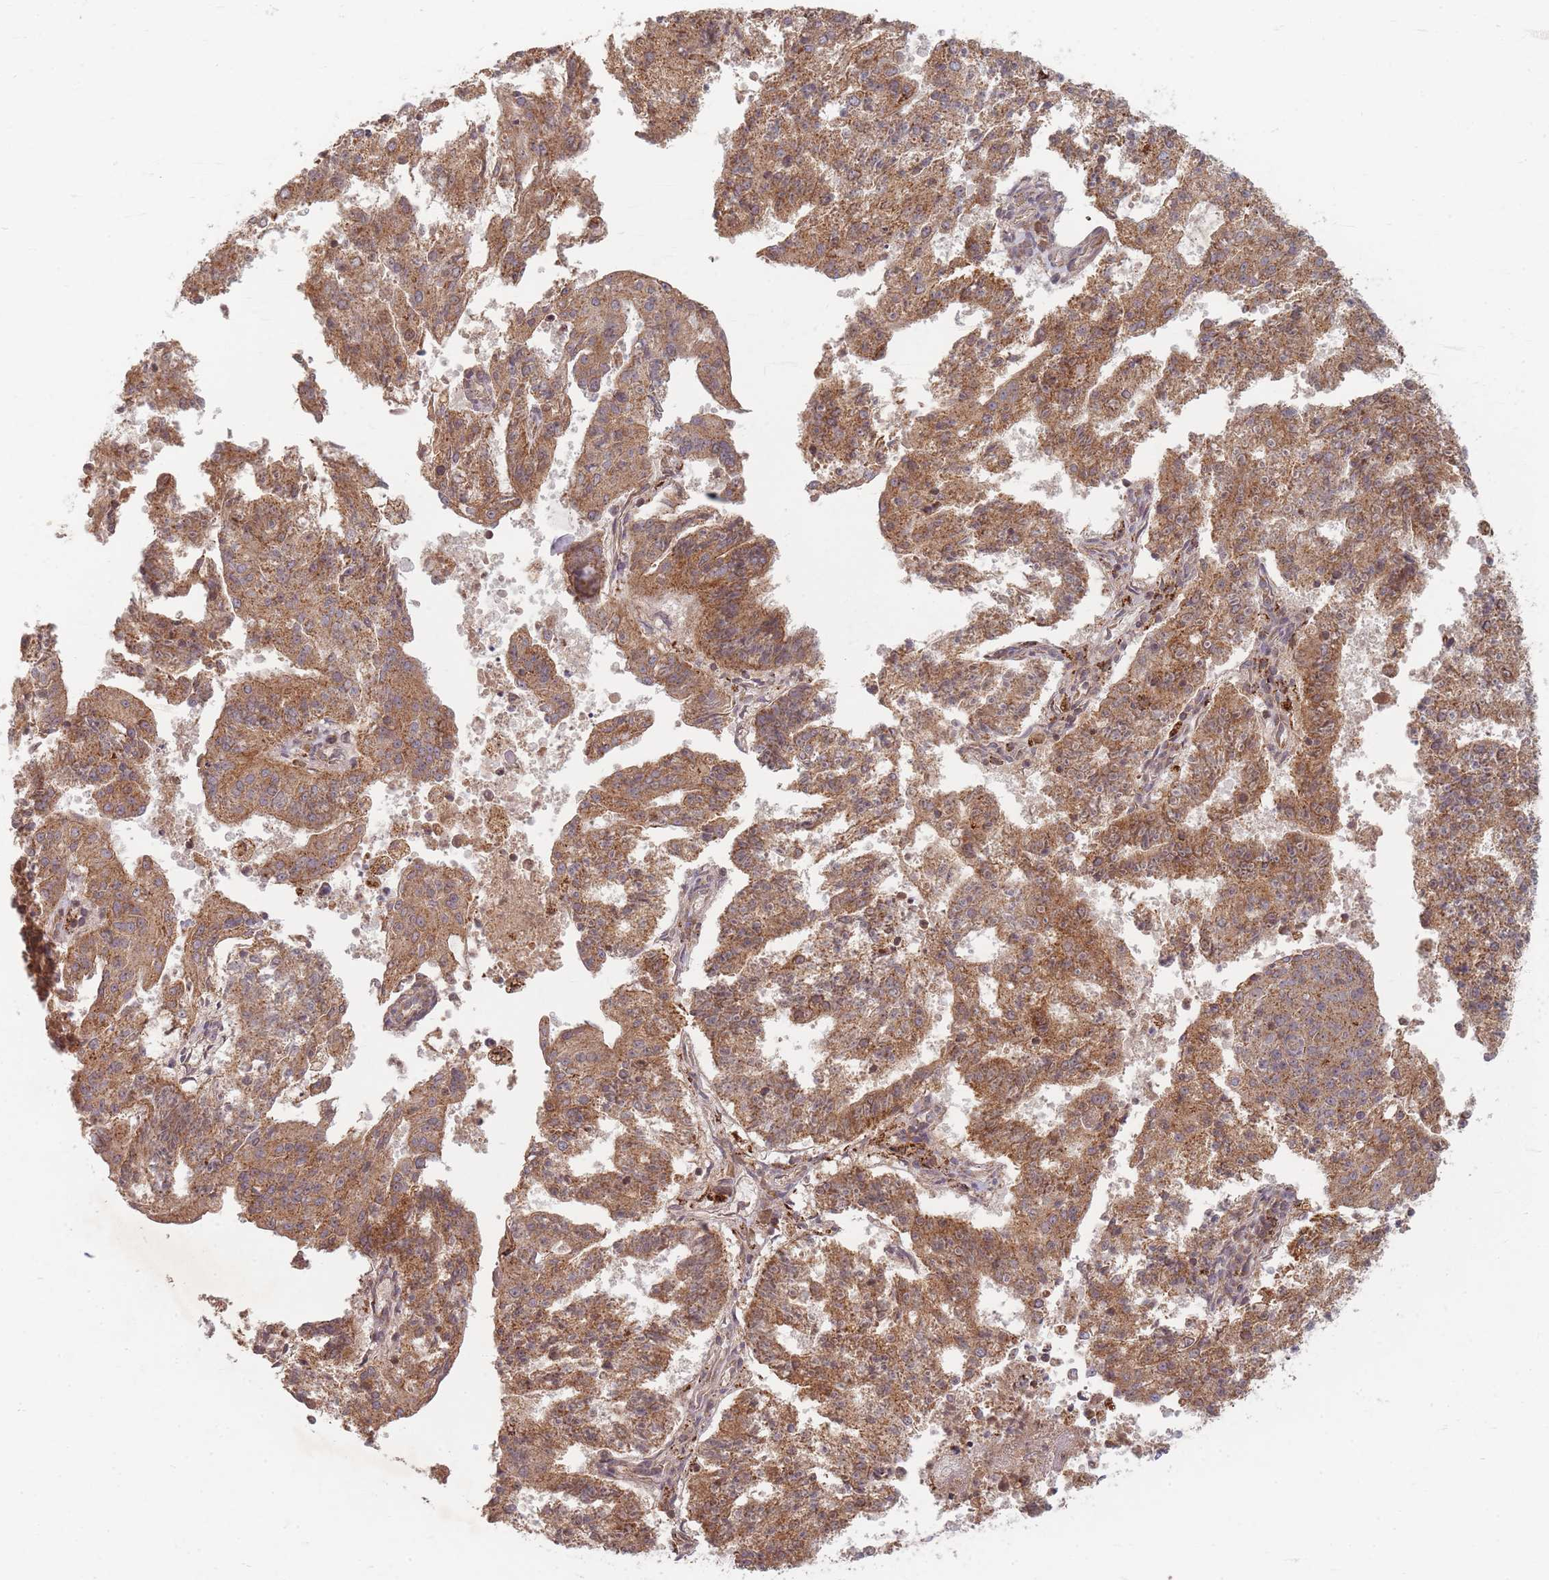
{"staining": {"intensity": "moderate", "quantity": ">75%", "location": "cytoplasmic/membranous"}, "tissue": "endometrial cancer", "cell_type": "Tumor cells", "image_type": "cancer", "snomed": [{"axis": "morphology", "description": "Adenocarcinoma, NOS"}, {"axis": "topography", "description": "Endometrium"}], "caption": "Approximately >75% of tumor cells in endometrial adenocarcinoma demonstrate moderate cytoplasmic/membranous protein expression as visualized by brown immunohistochemical staining.", "gene": "RADX", "patient": {"sex": "female", "age": 82}}